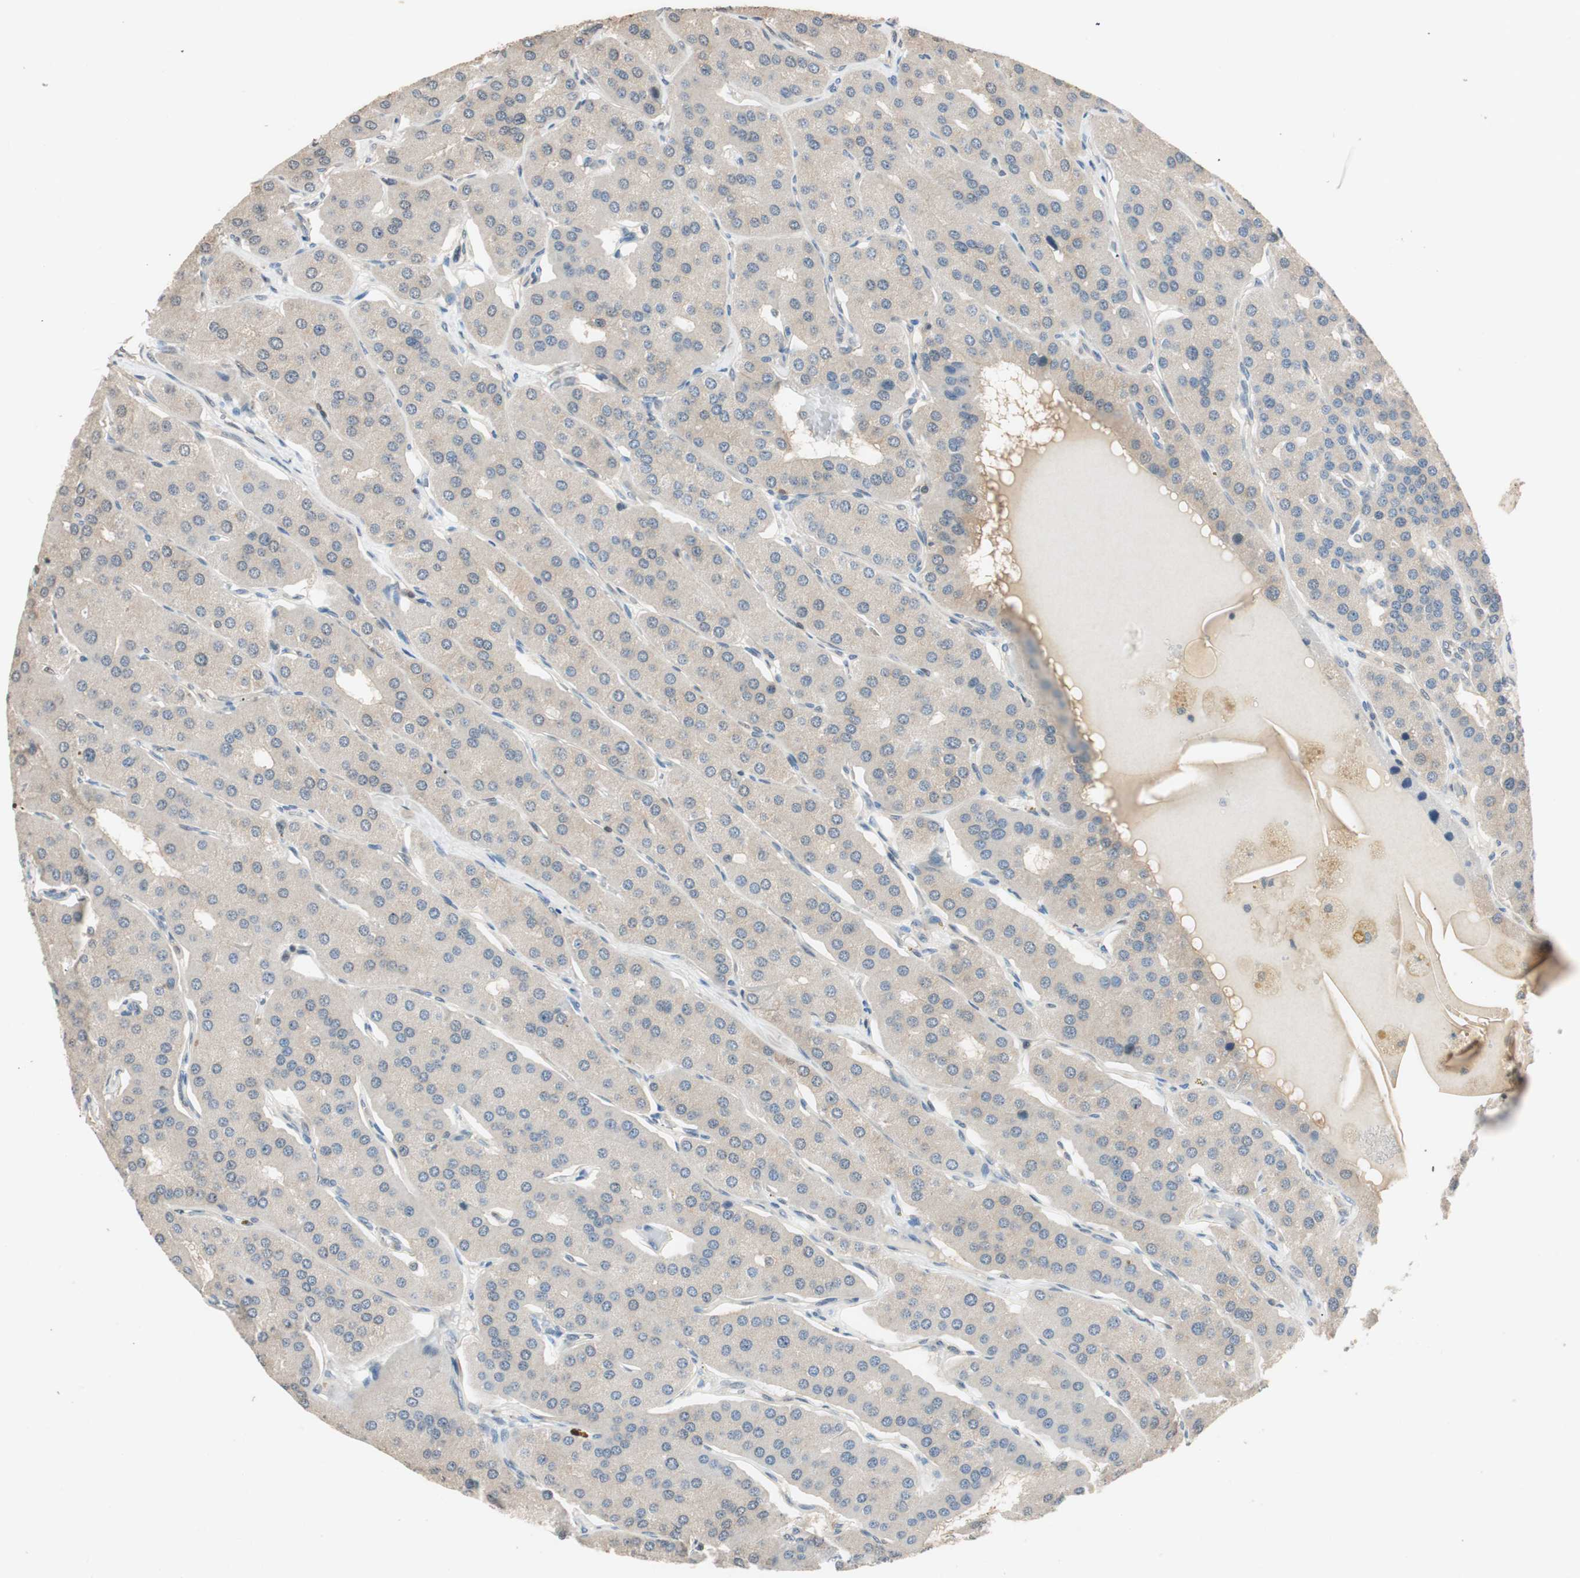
{"staining": {"intensity": "weak", "quantity": ">75%", "location": "cytoplasmic/membranous"}, "tissue": "parathyroid gland", "cell_type": "Glandular cells", "image_type": "normal", "snomed": [{"axis": "morphology", "description": "Normal tissue, NOS"}, {"axis": "morphology", "description": "Adenoma, NOS"}, {"axis": "topography", "description": "Parathyroid gland"}], "caption": "Parathyroid gland stained for a protein (brown) reveals weak cytoplasmic/membranous positive staining in approximately >75% of glandular cells.", "gene": "SERPINB5", "patient": {"sex": "female", "age": 86}}